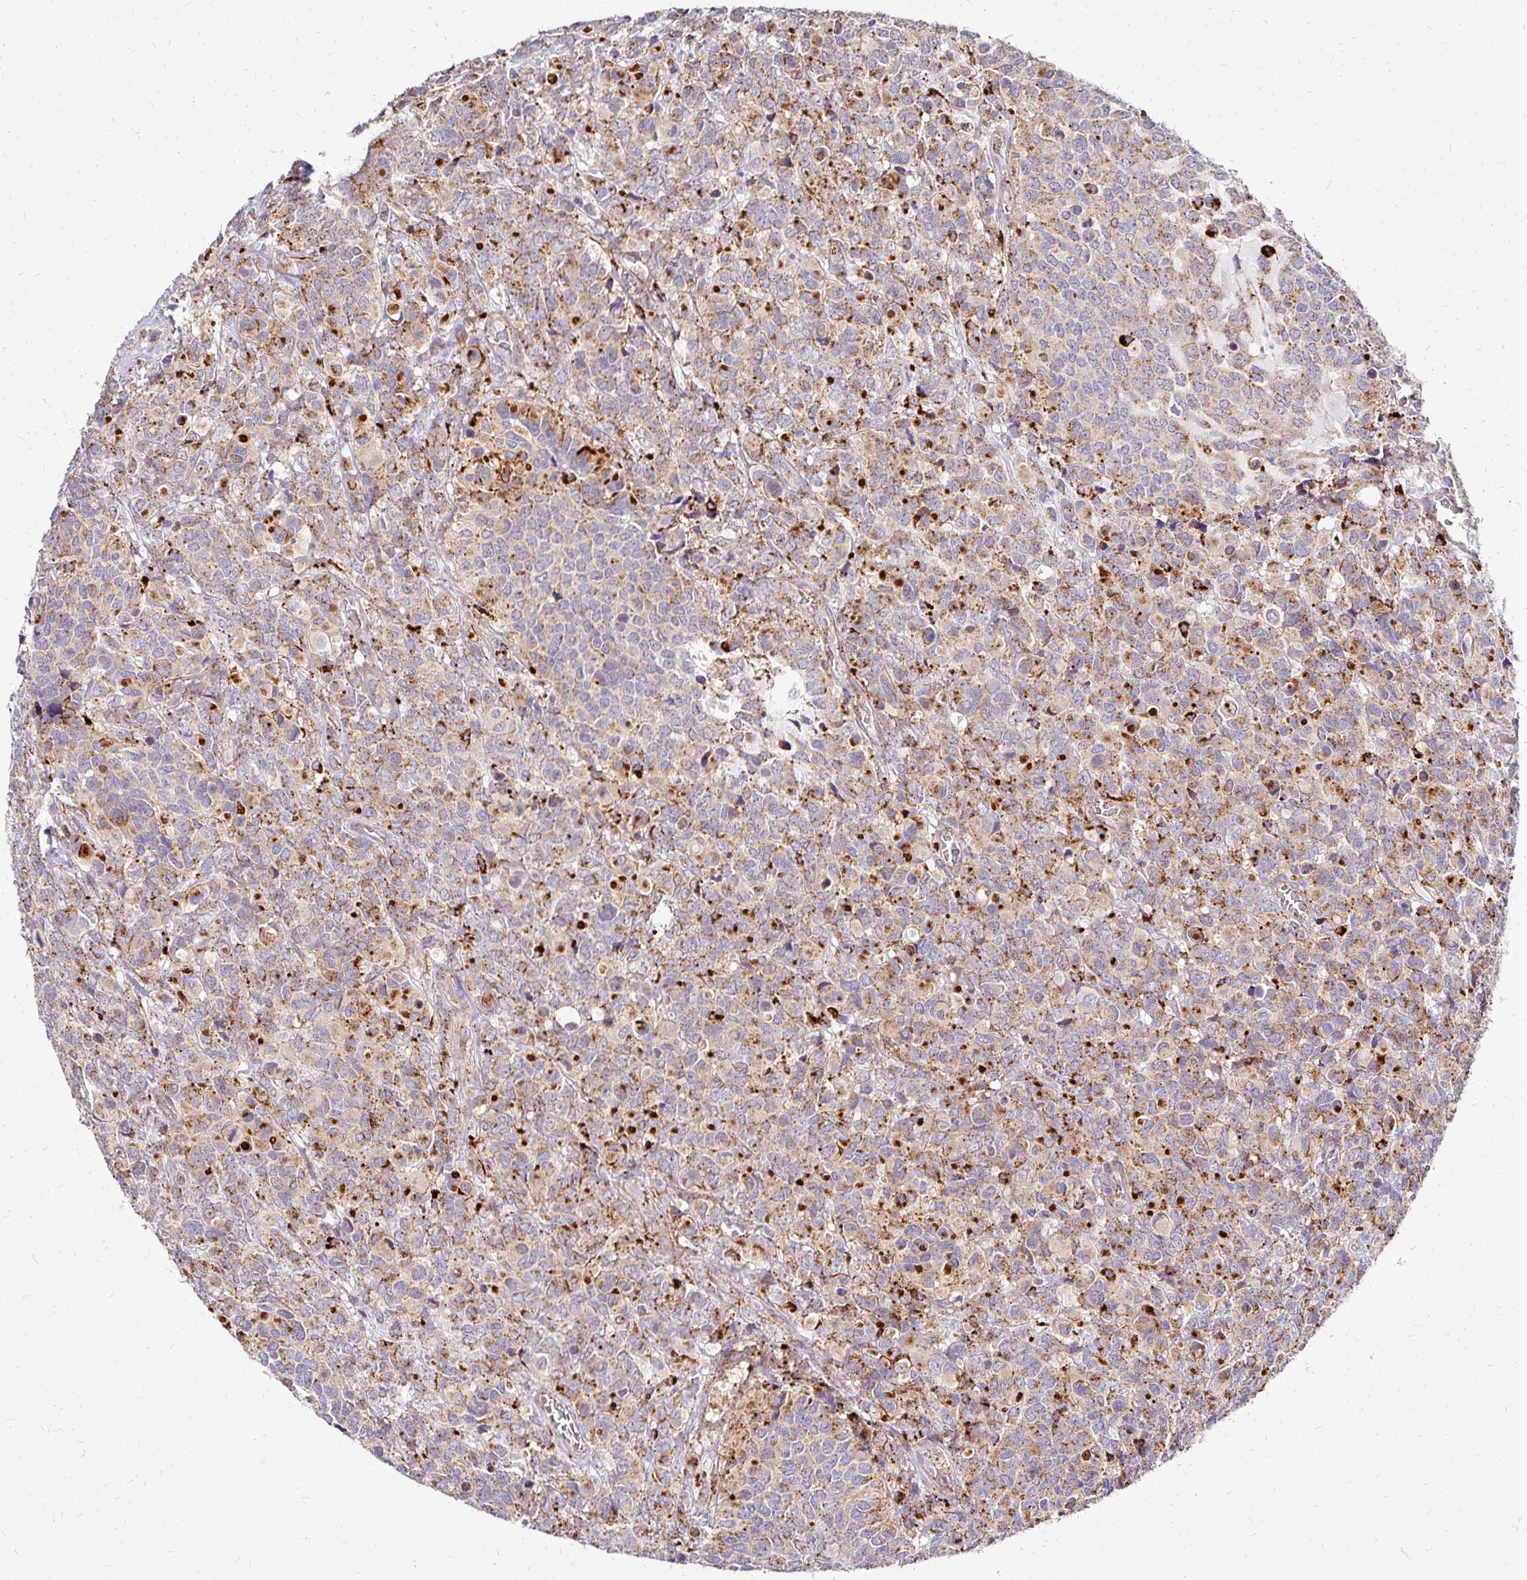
{"staining": {"intensity": "moderate", "quantity": "<25%", "location": "cytoplasmic/membranous"}, "tissue": "glioma", "cell_type": "Tumor cells", "image_type": "cancer", "snomed": [{"axis": "morphology", "description": "Glioma, malignant, High grade"}, {"axis": "topography", "description": "Brain"}], "caption": "Brown immunohistochemical staining in human glioma reveals moderate cytoplasmic/membranous expression in approximately <25% of tumor cells.", "gene": "IDUA", "patient": {"sex": "male", "age": 39}}